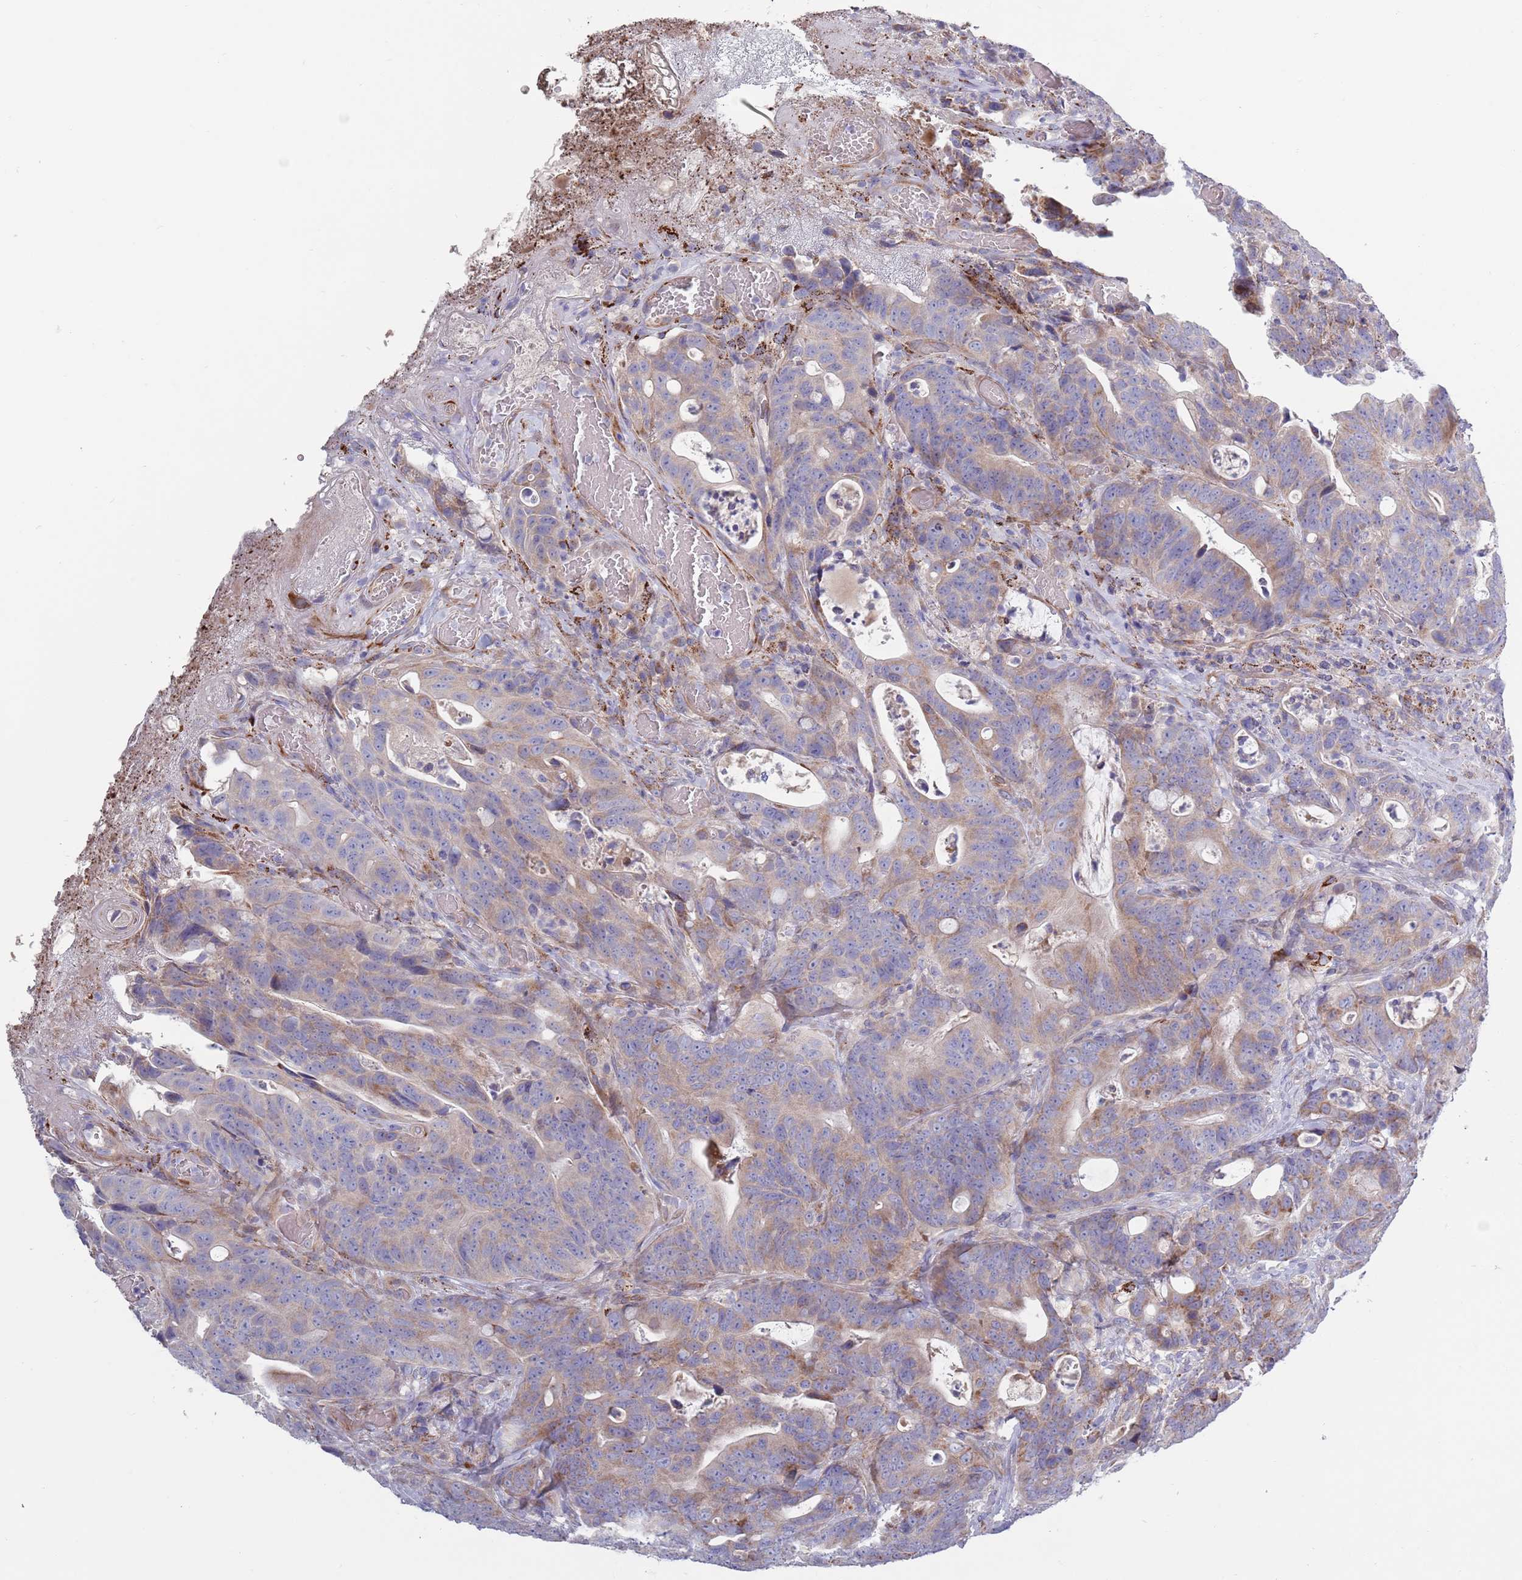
{"staining": {"intensity": "weak", "quantity": "25%-75%", "location": "cytoplasmic/membranous"}, "tissue": "colorectal cancer", "cell_type": "Tumor cells", "image_type": "cancer", "snomed": [{"axis": "morphology", "description": "Adenocarcinoma, NOS"}, {"axis": "topography", "description": "Colon"}], "caption": "High-power microscopy captured an immunohistochemistry histopathology image of colorectal cancer, revealing weak cytoplasmic/membranous expression in about 25%-75% of tumor cells.", "gene": "TYW1", "patient": {"sex": "female", "age": 82}}